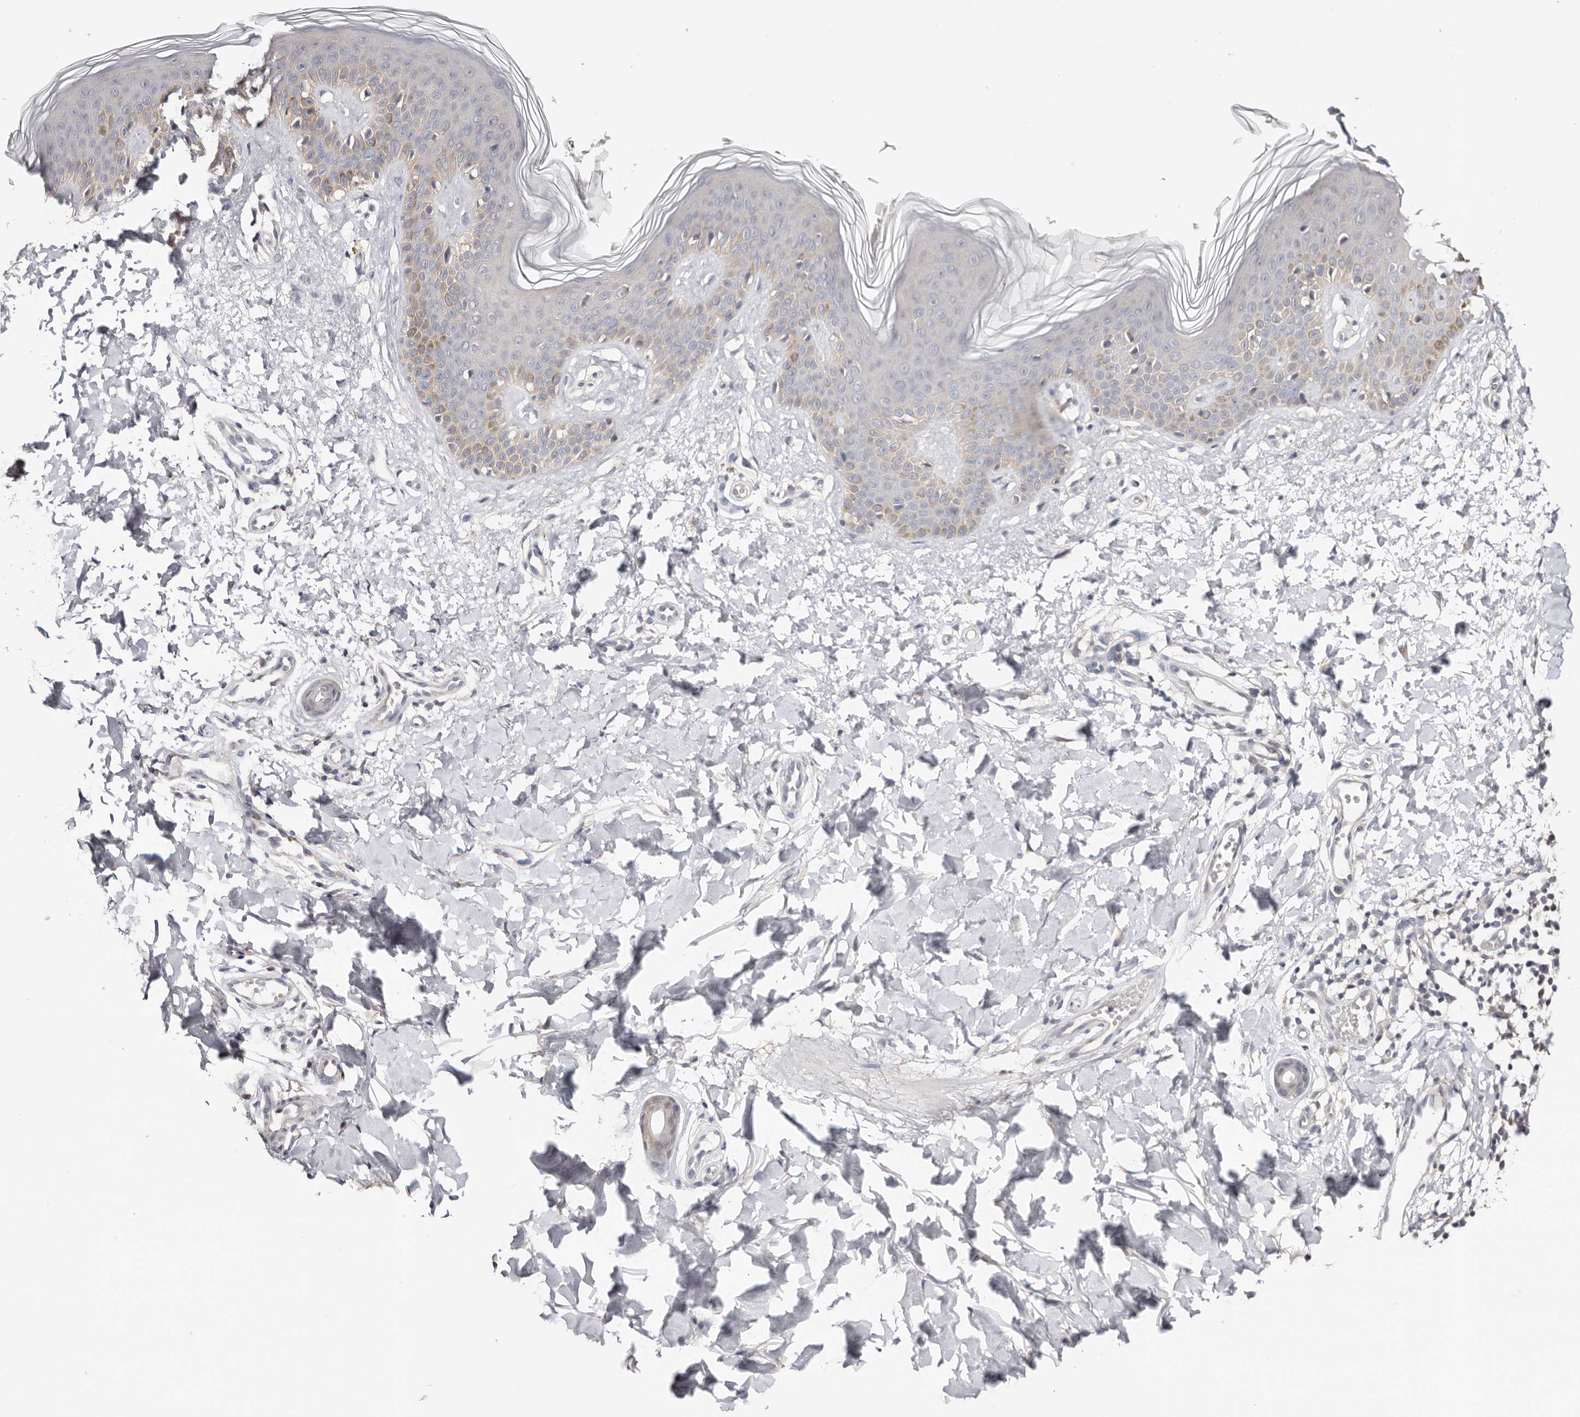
{"staining": {"intensity": "negative", "quantity": "none", "location": "none"}, "tissue": "skin", "cell_type": "Fibroblasts", "image_type": "normal", "snomed": [{"axis": "morphology", "description": "Normal tissue, NOS"}, {"axis": "topography", "description": "Skin"}], "caption": "High power microscopy micrograph of an IHC photomicrograph of unremarkable skin, revealing no significant staining in fibroblasts. (DAB immunohistochemistry (IHC) visualized using brightfield microscopy, high magnification).", "gene": "TYW3", "patient": {"sex": "male", "age": 37}}